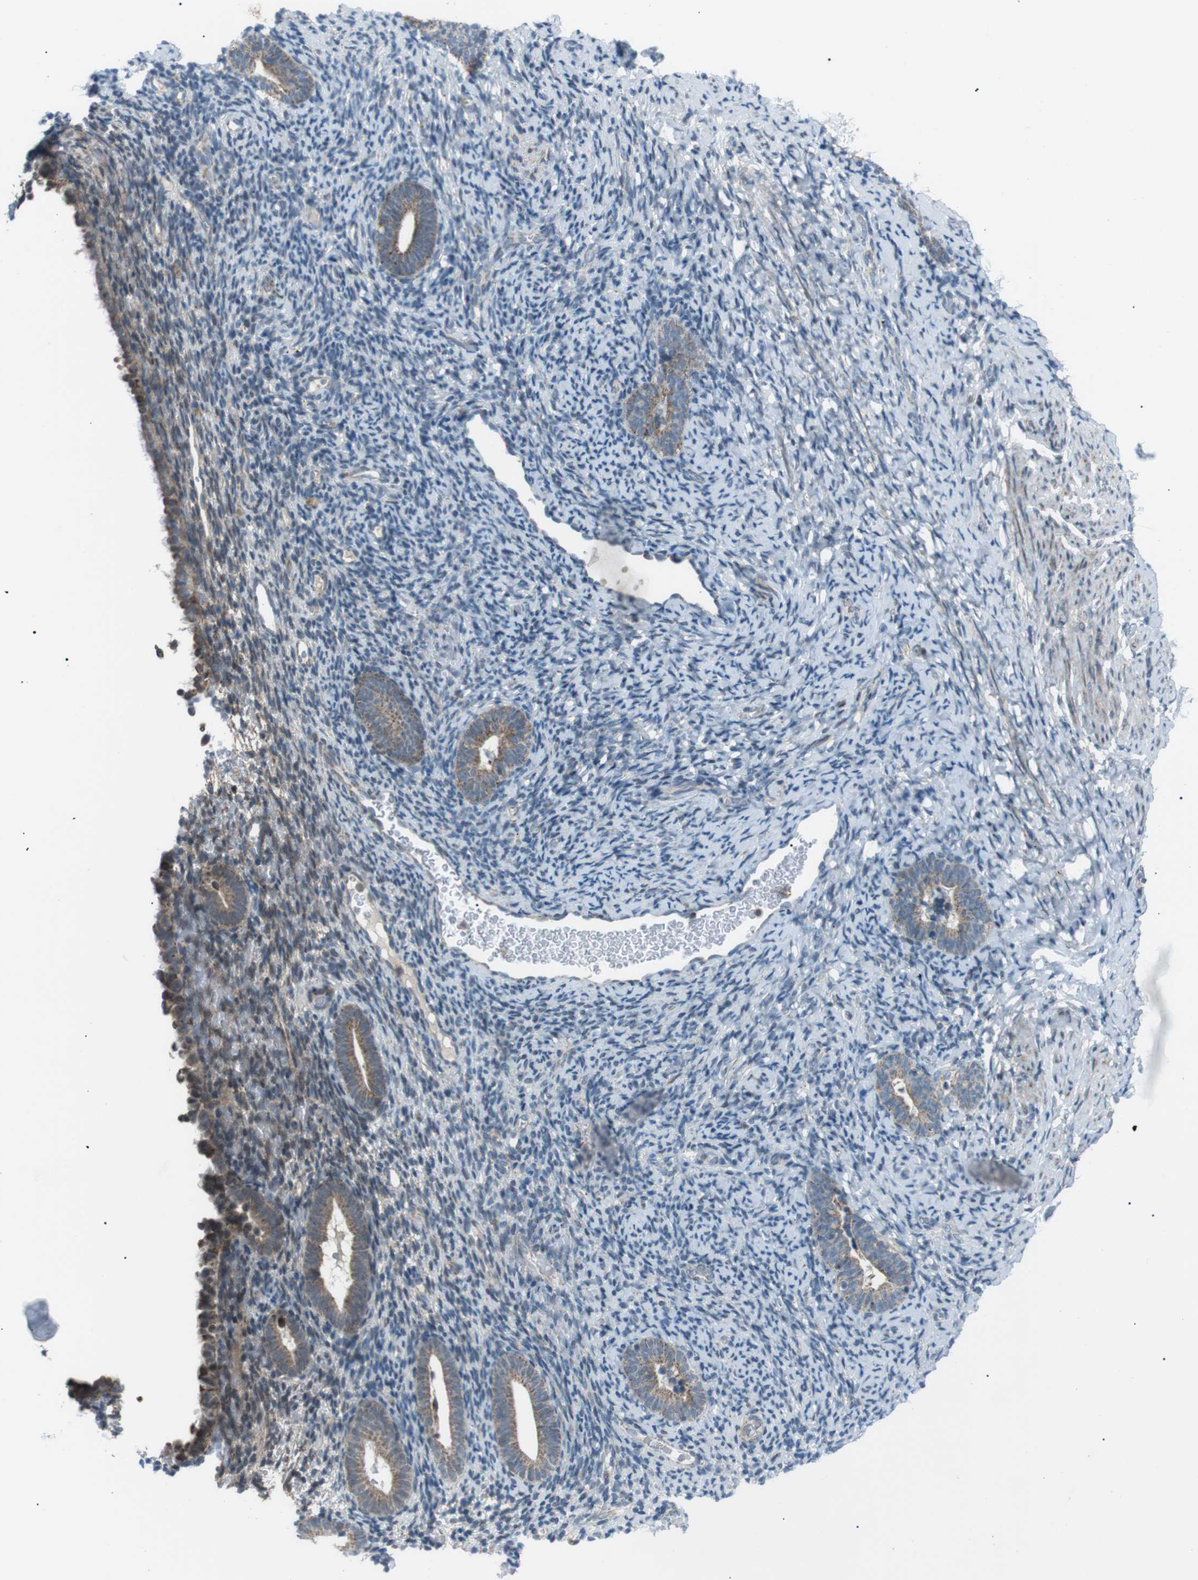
{"staining": {"intensity": "negative", "quantity": "none", "location": "none"}, "tissue": "endometrium", "cell_type": "Cells in endometrial stroma", "image_type": "normal", "snomed": [{"axis": "morphology", "description": "Normal tissue, NOS"}, {"axis": "topography", "description": "Endometrium"}], "caption": "Immunohistochemistry (IHC) photomicrograph of benign endometrium: human endometrium stained with DAB (3,3'-diaminobenzidine) exhibits no significant protein expression in cells in endometrial stroma.", "gene": "ARID5B", "patient": {"sex": "female", "age": 51}}